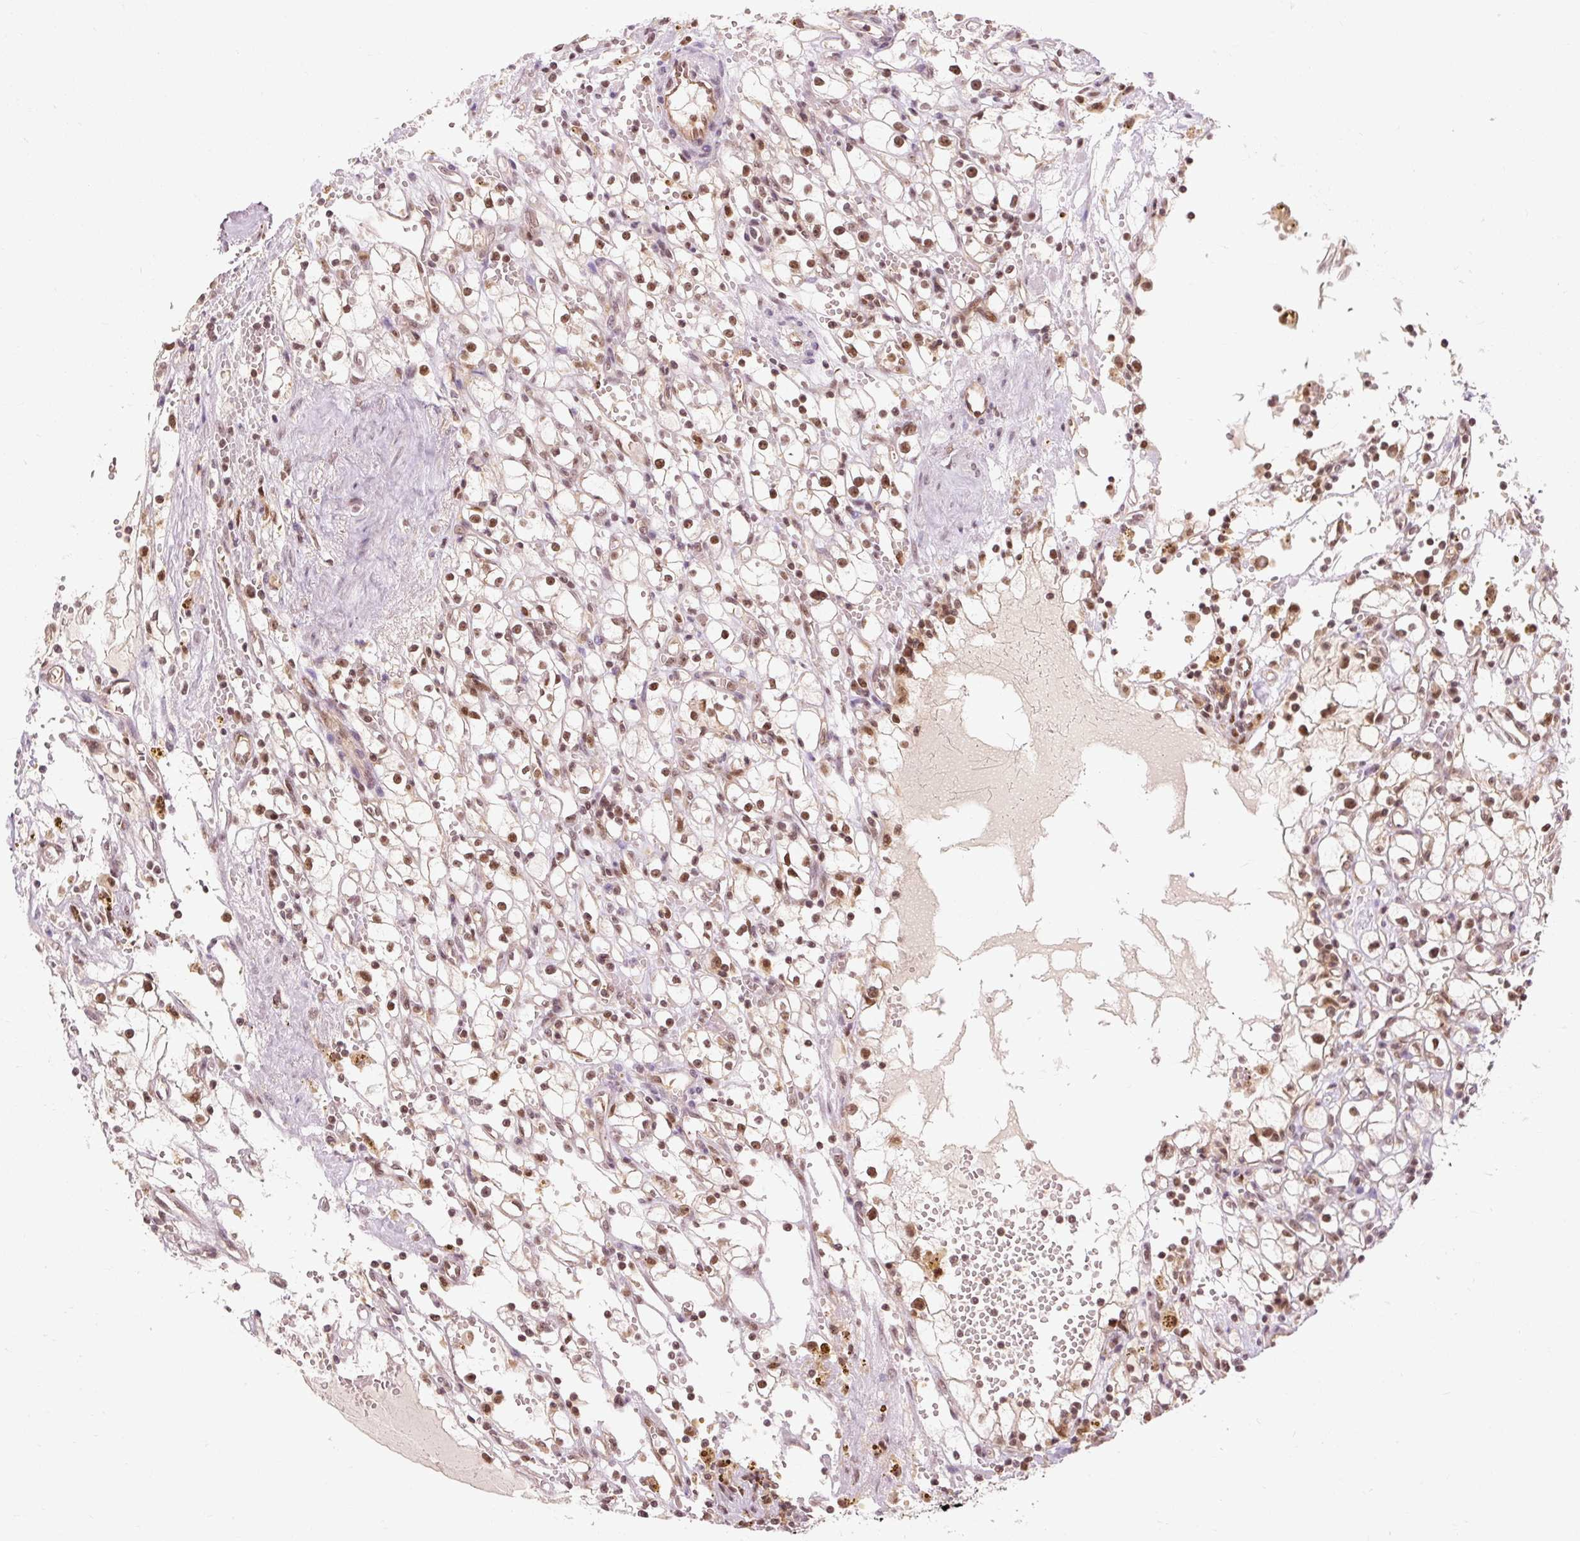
{"staining": {"intensity": "moderate", "quantity": ">75%", "location": "nuclear"}, "tissue": "renal cancer", "cell_type": "Tumor cells", "image_type": "cancer", "snomed": [{"axis": "morphology", "description": "Adenocarcinoma, NOS"}, {"axis": "topography", "description": "Kidney"}], "caption": "The image exhibits a brown stain indicating the presence of a protein in the nuclear of tumor cells in renal adenocarcinoma.", "gene": "CSTF1", "patient": {"sex": "male", "age": 56}}